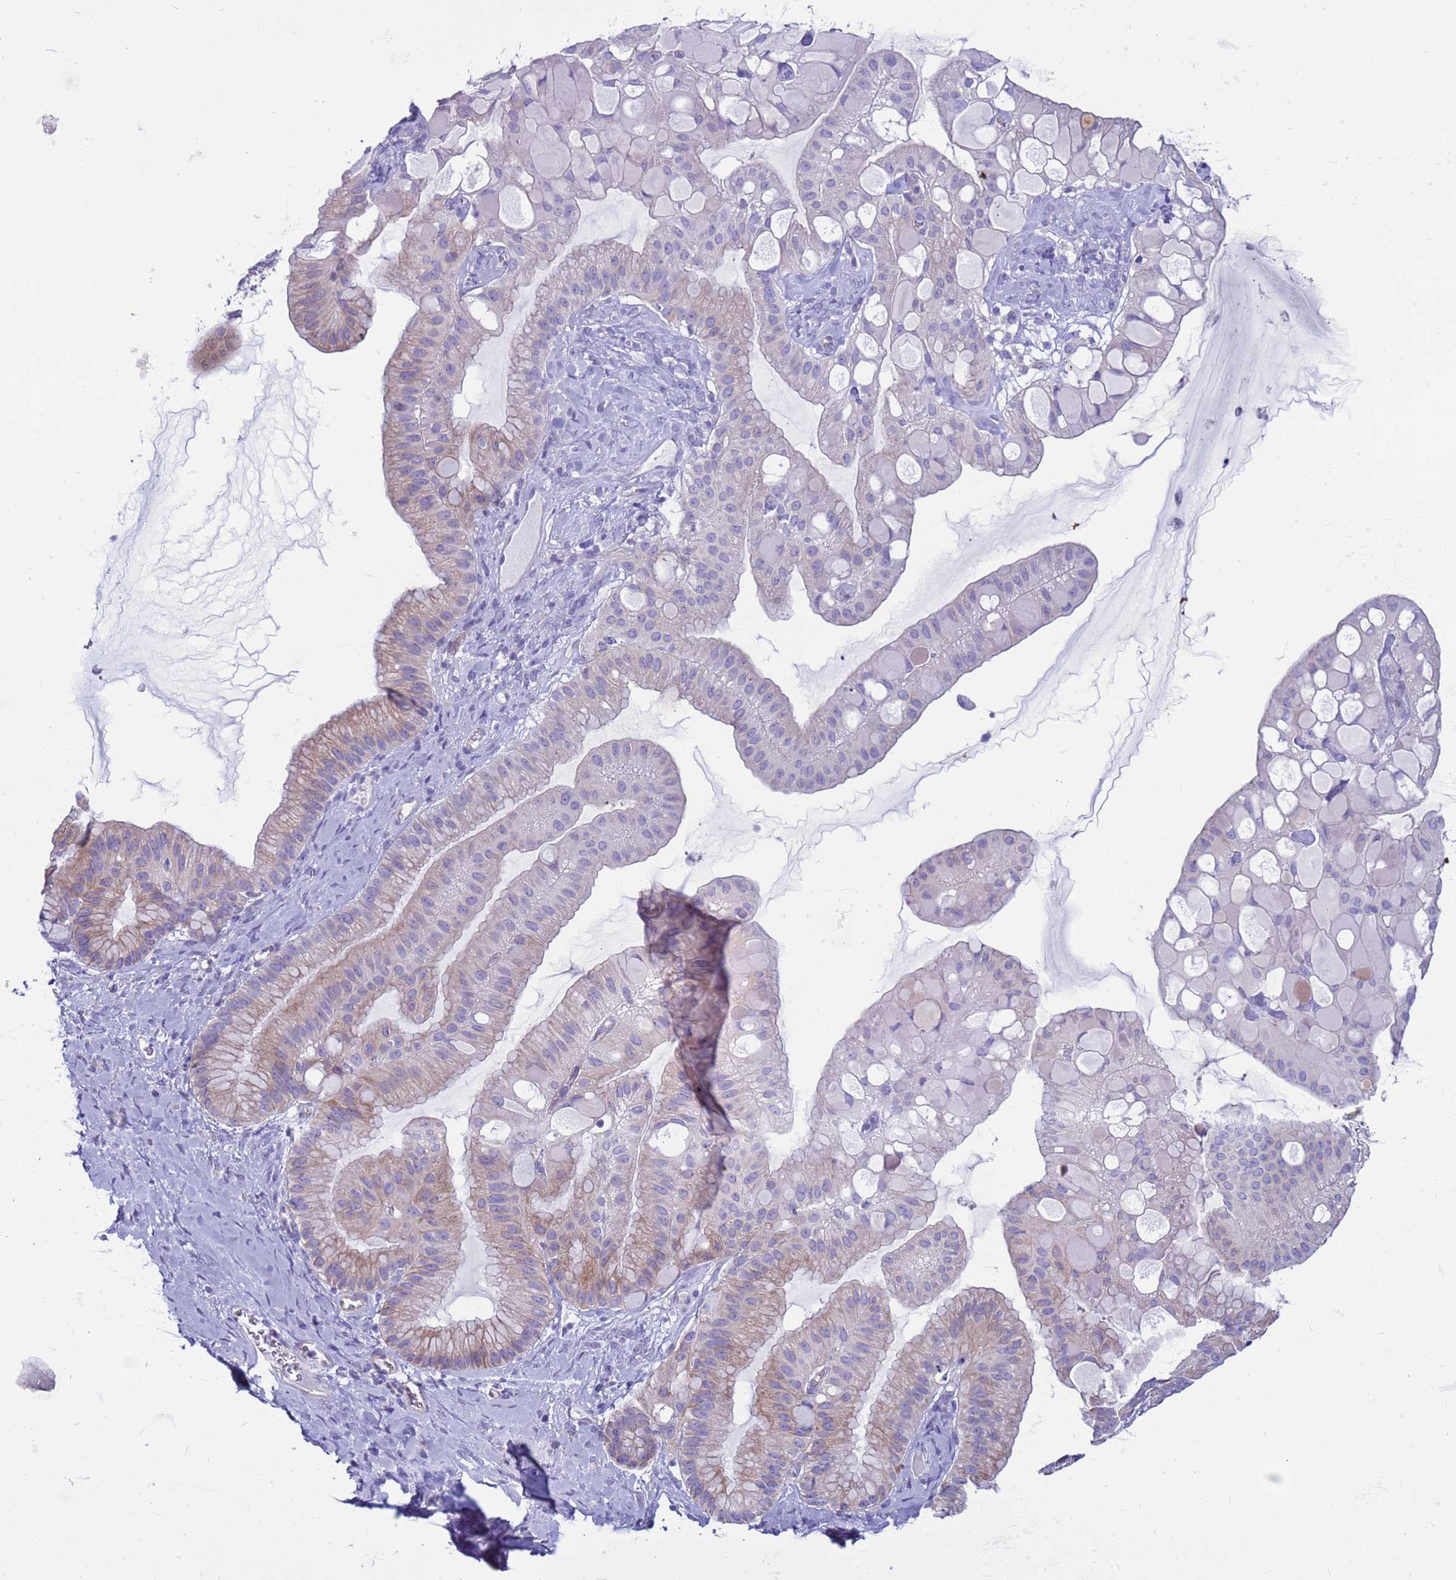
{"staining": {"intensity": "weak", "quantity": "<25%", "location": "cytoplasmic/membranous"}, "tissue": "ovarian cancer", "cell_type": "Tumor cells", "image_type": "cancer", "snomed": [{"axis": "morphology", "description": "Cystadenocarcinoma, mucinous, NOS"}, {"axis": "topography", "description": "Ovary"}], "caption": "IHC histopathology image of neoplastic tissue: ovarian cancer (mucinous cystadenocarcinoma) stained with DAB (3,3'-diaminobenzidine) displays no significant protein positivity in tumor cells. (DAB IHC, high magnification).", "gene": "CST4", "patient": {"sex": "female", "age": 61}}